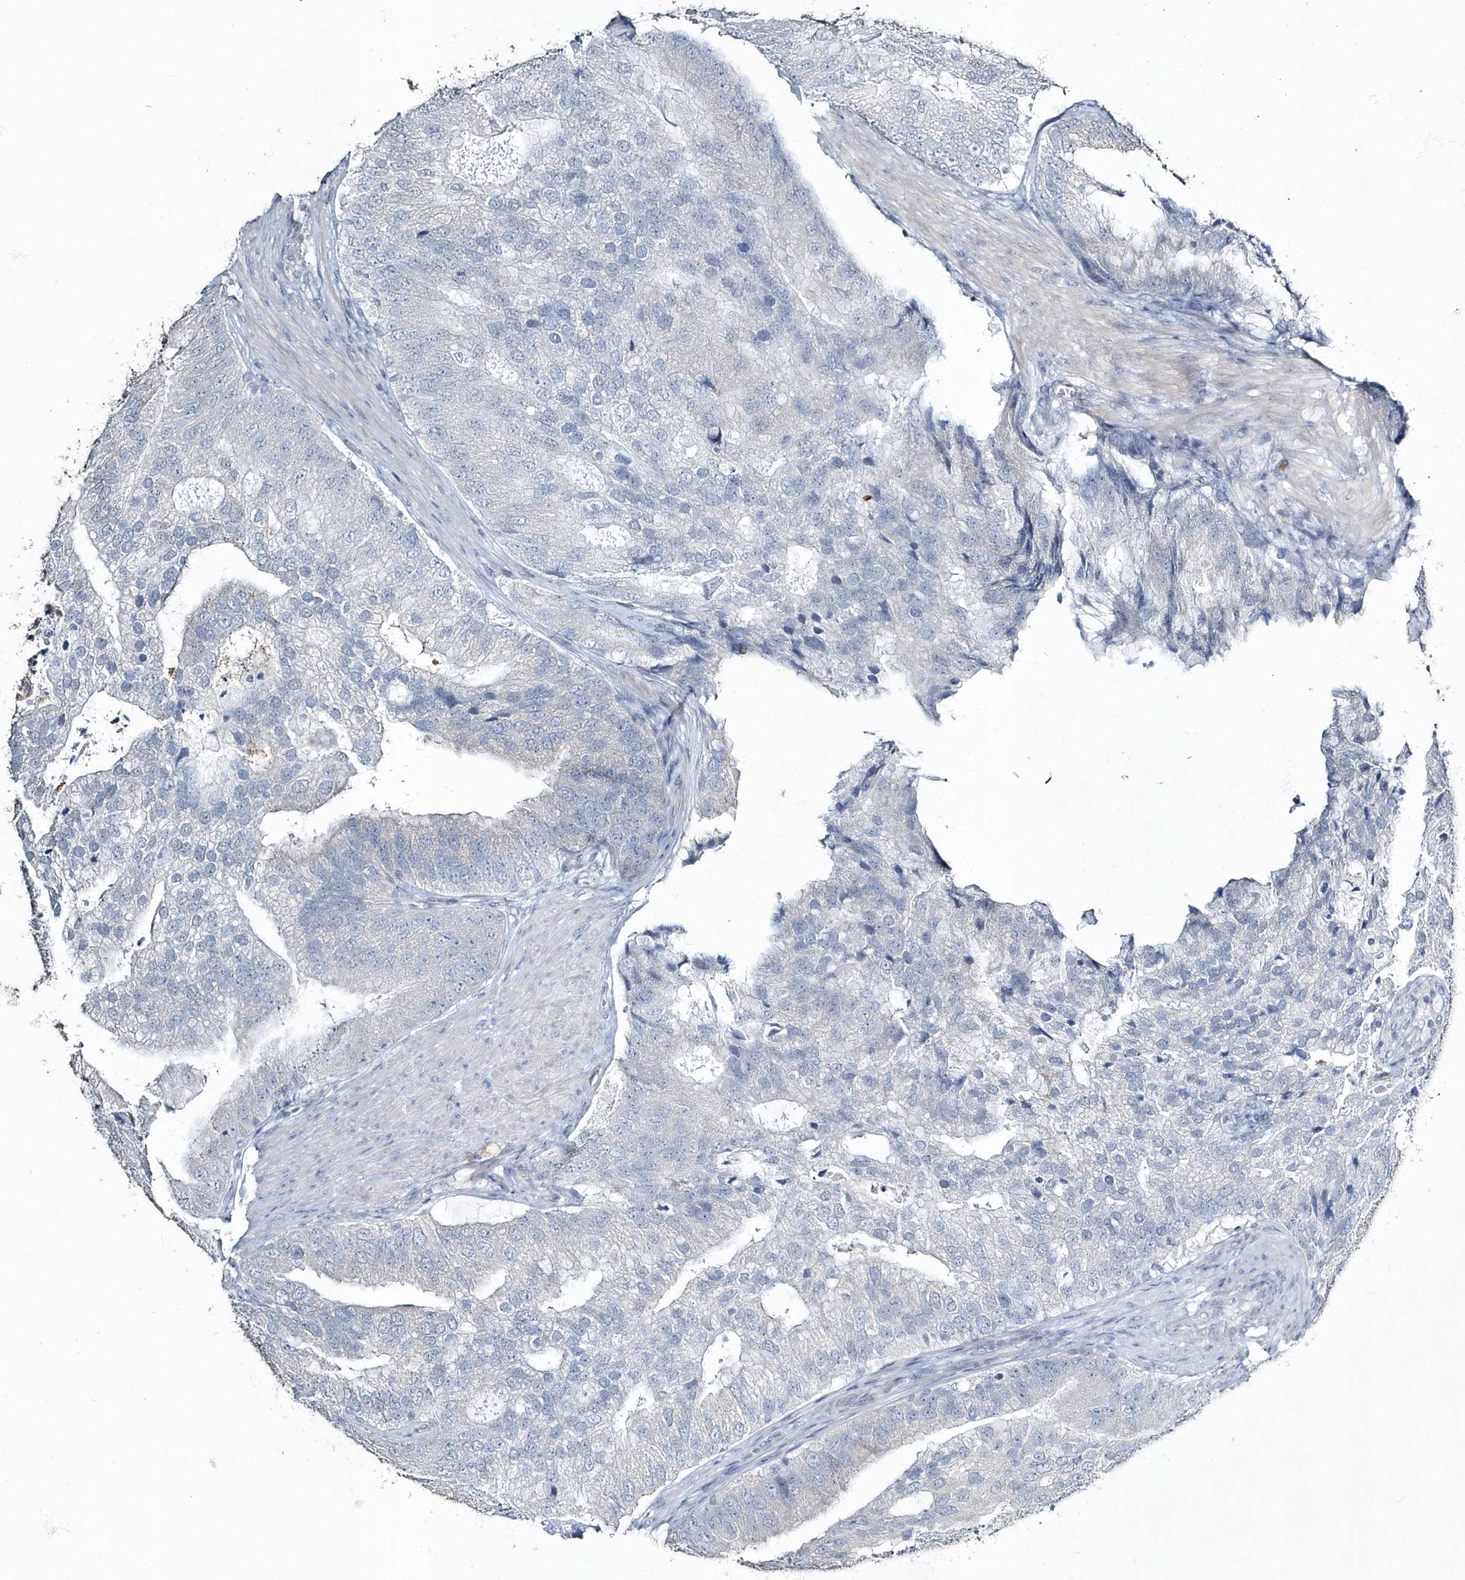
{"staining": {"intensity": "negative", "quantity": "none", "location": "none"}, "tissue": "prostate cancer", "cell_type": "Tumor cells", "image_type": "cancer", "snomed": [{"axis": "morphology", "description": "Adenocarcinoma, High grade"}, {"axis": "topography", "description": "Prostate"}], "caption": "Tumor cells show no significant expression in adenocarcinoma (high-grade) (prostate).", "gene": "MYOT", "patient": {"sex": "male", "age": 70}}